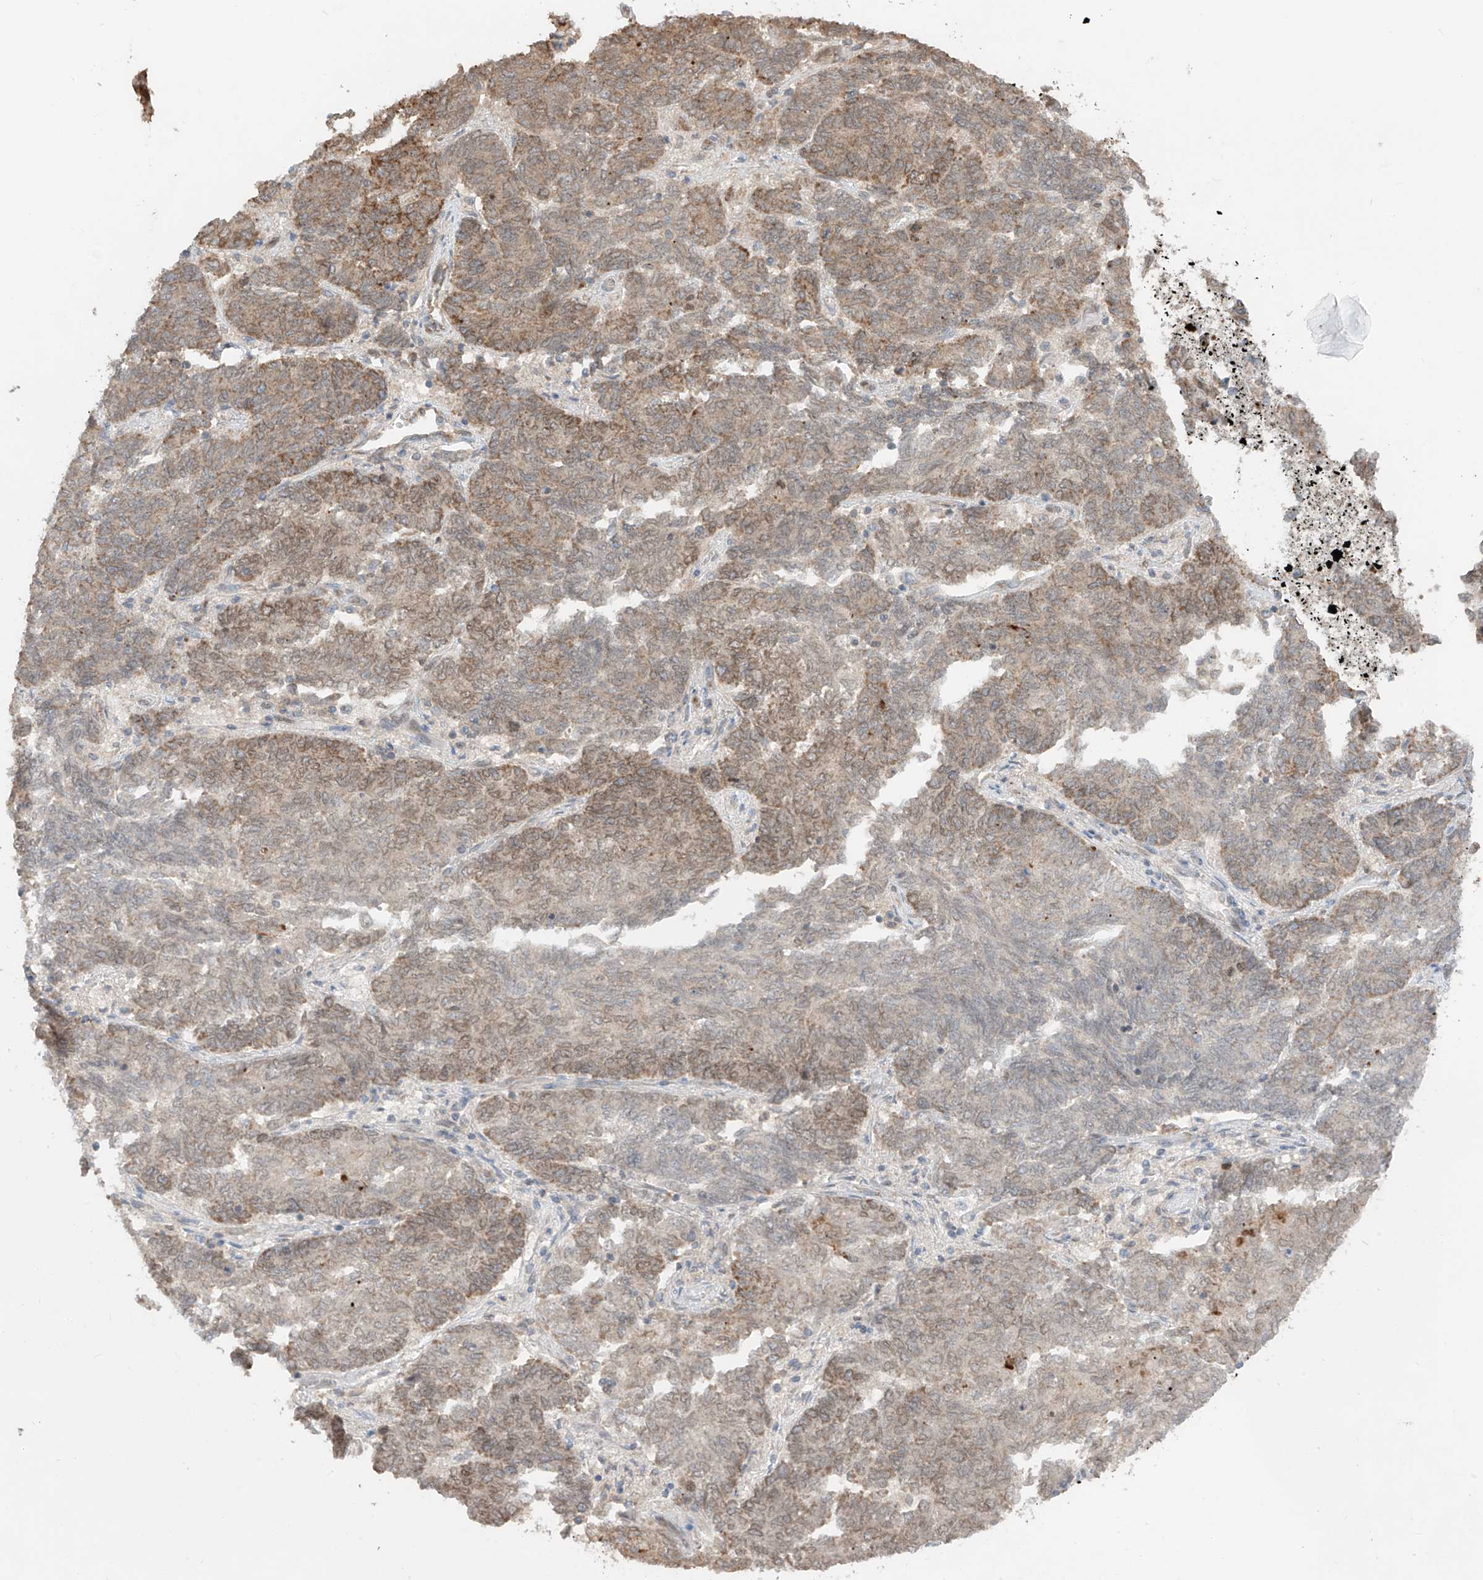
{"staining": {"intensity": "moderate", "quantity": "25%-75%", "location": "cytoplasmic/membranous"}, "tissue": "endometrial cancer", "cell_type": "Tumor cells", "image_type": "cancer", "snomed": [{"axis": "morphology", "description": "Adenocarcinoma, NOS"}, {"axis": "topography", "description": "Endometrium"}], "caption": "Moderate cytoplasmic/membranous positivity for a protein is present in approximately 25%-75% of tumor cells of endometrial cancer (adenocarcinoma) using immunohistochemistry.", "gene": "AHCTF1", "patient": {"sex": "female", "age": 80}}